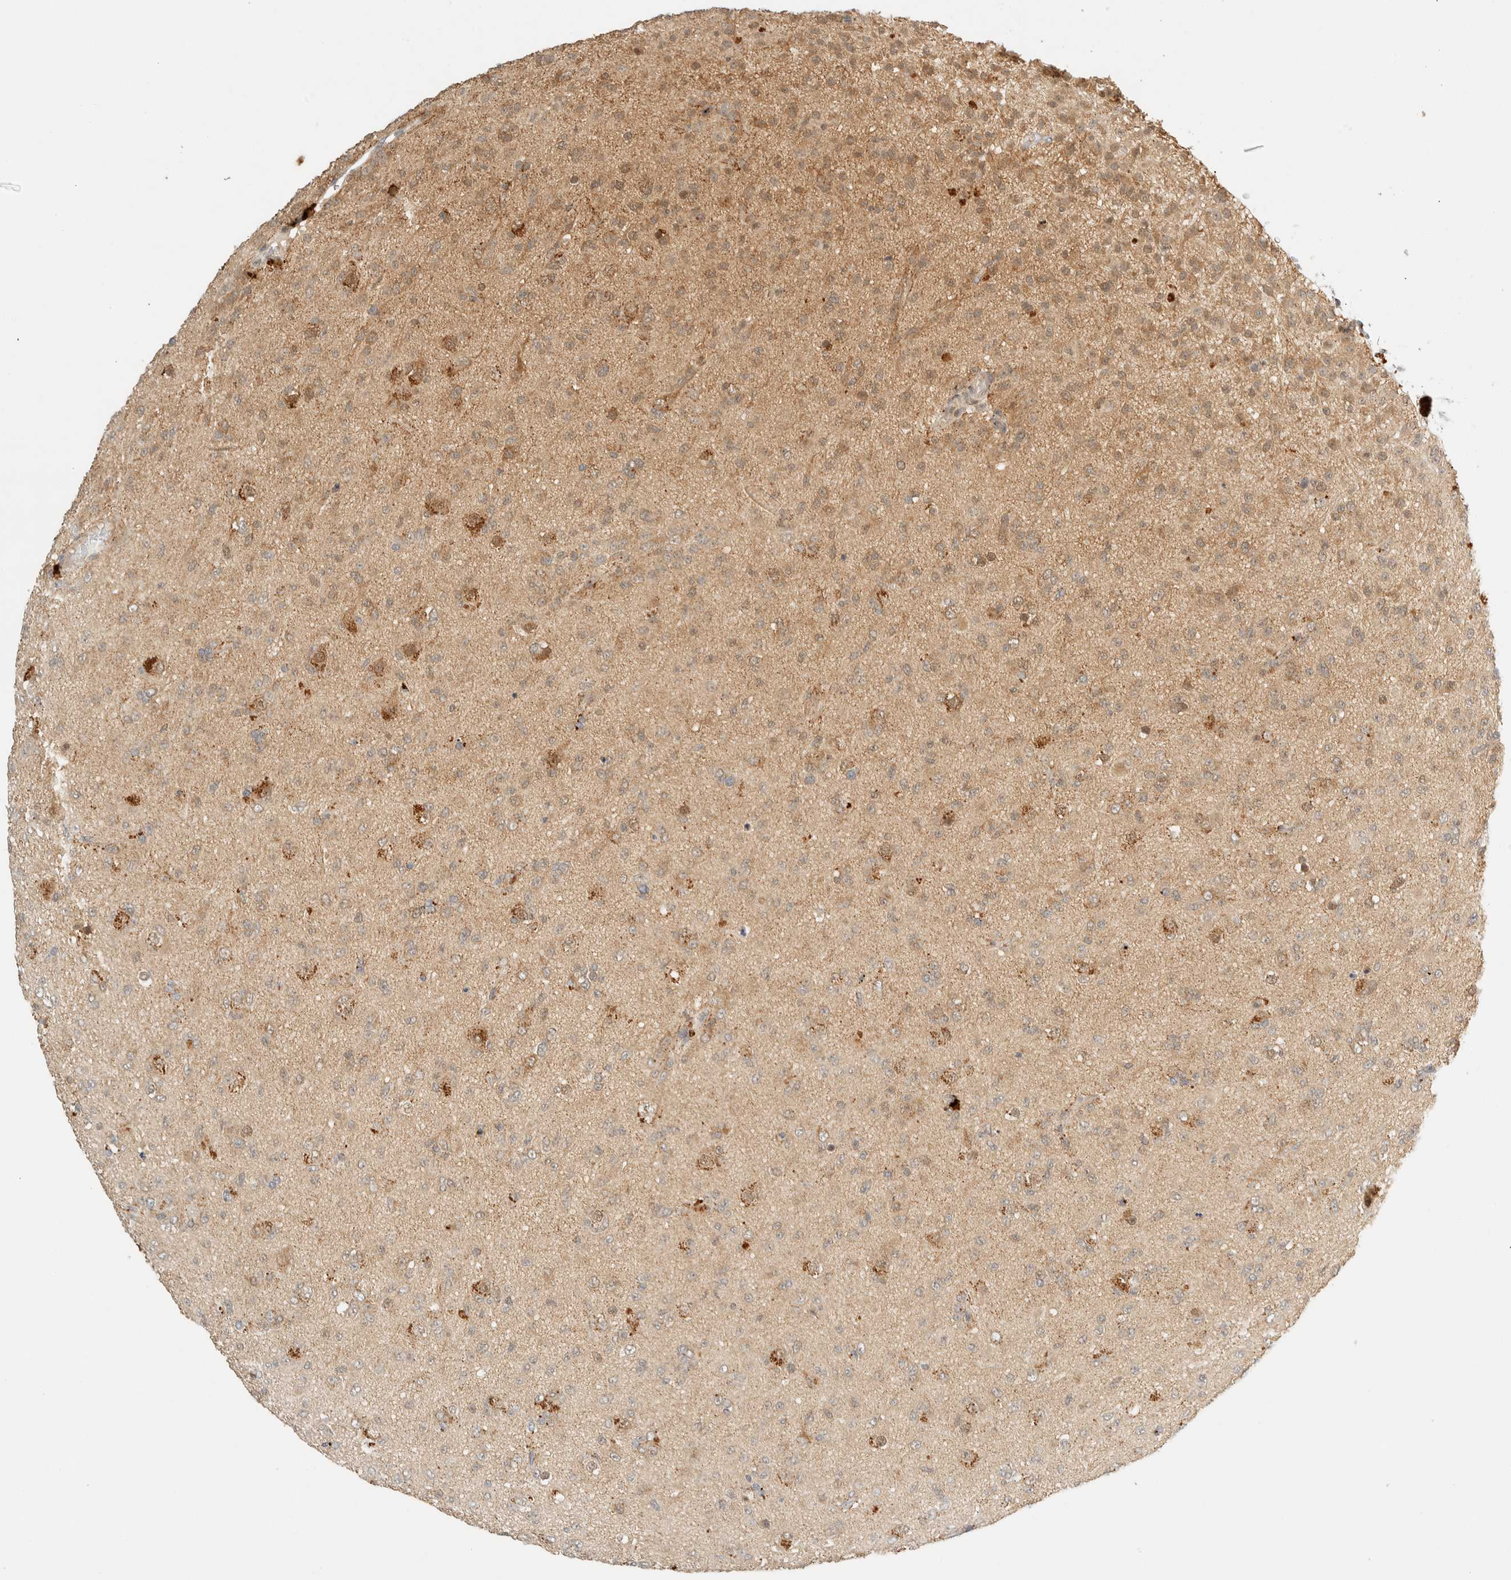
{"staining": {"intensity": "moderate", "quantity": "<25%", "location": "cytoplasmic/membranous"}, "tissue": "glioma", "cell_type": "Tumor cells", "image_type": "cancer", "snomed": [{"axis": "morphology", "description": "Glioma, malignant, Low grade"}, {"axis": "topography", "description": "Brain"}], "caption": "Protein analysis of glioma tissue exhibits moderate cytoplasmic/membranous staining in approximately <25% of tumor cells.", "gene": "KIFAP3", "patient": {"sex": "male", "age": 65}}